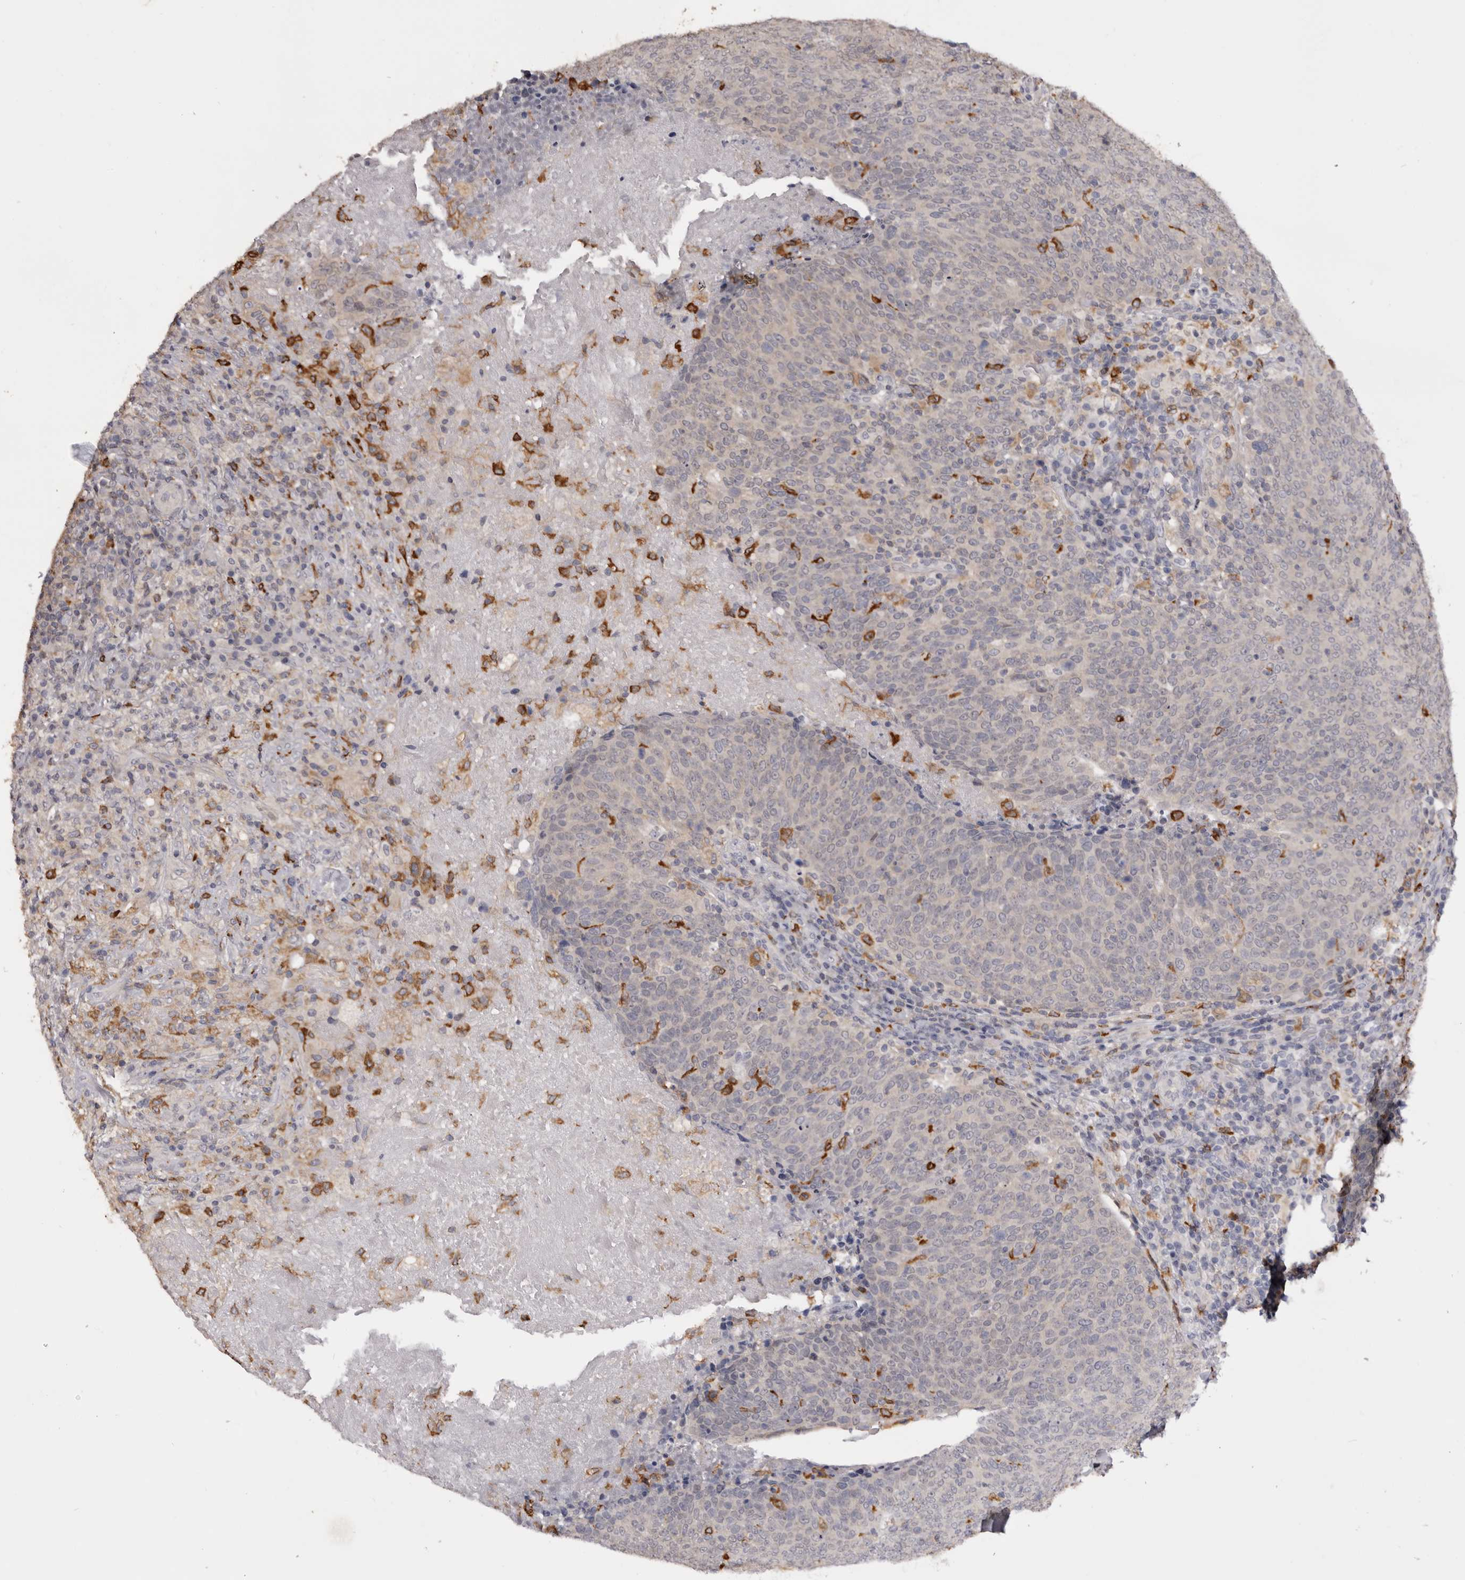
{"staining": {"intensity": "negative", "quantity": "none", "location": "none"}, "tissue": "head and neck cancer", "cell_type": "Tumor cells", "image_type": "cancer", "snomed": [{"axis": "morphology", "description": "Squamous cell carcinoma, NOS"}, {"axis": "morphology", "description": "Squamous cell carcinoma, metastatic, NOS"}, {"axis": "topography", "description": "Lymph node"}, {"axis": "topography", "description": "Head-Neck"}], "caption": "Tumor cells are negative for protein expression in human head and neck cancer (metastatic squamous cell carcinoma). (IHC, brightfield microscopy, high magnification).", "gene": "TNNI1", "patient": {"sex": "male", "age": 62}}